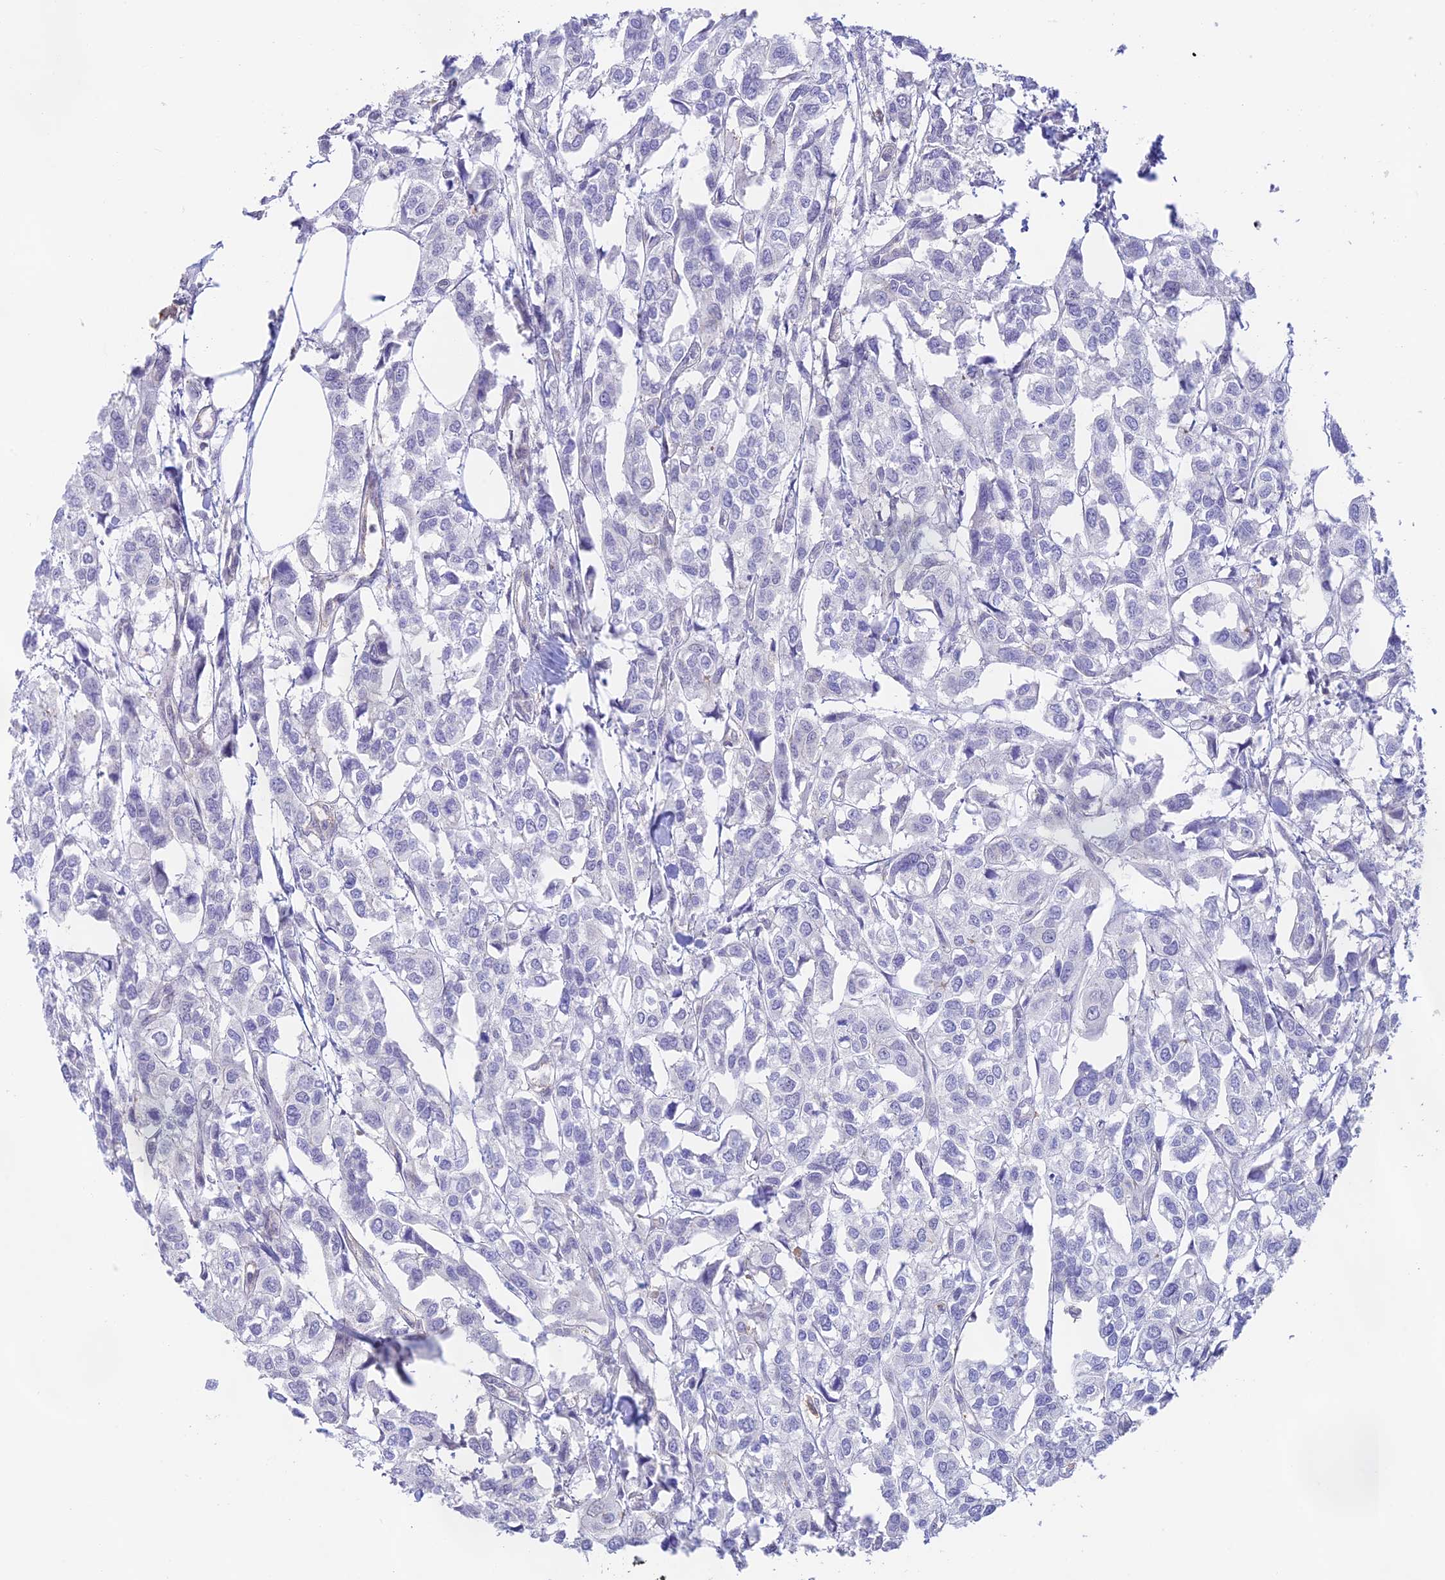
{"staining": {"intensity": "negative", "quantity": "none", "location": "none"}, "tissue": "urothelial cancer", "cell_type": "Tumor cells", "image_type": "cancer", "snomed": [{"axis": "morphology", "description": "Urothelial carcinoma, High grade"}, {"axis": "topography", "description": "Urinary bladder"}], "caption": "Immunohistochemistry (IHC) micrograph of neoplastic tissue: urothelial carcinoma (high-grade) stained with DAB (3,3'-diaminobenzidine) displays no significant protein positivity in tumor cells.", "gene": "DENND1C", "patient": {"sex": "male", "age": 67}}